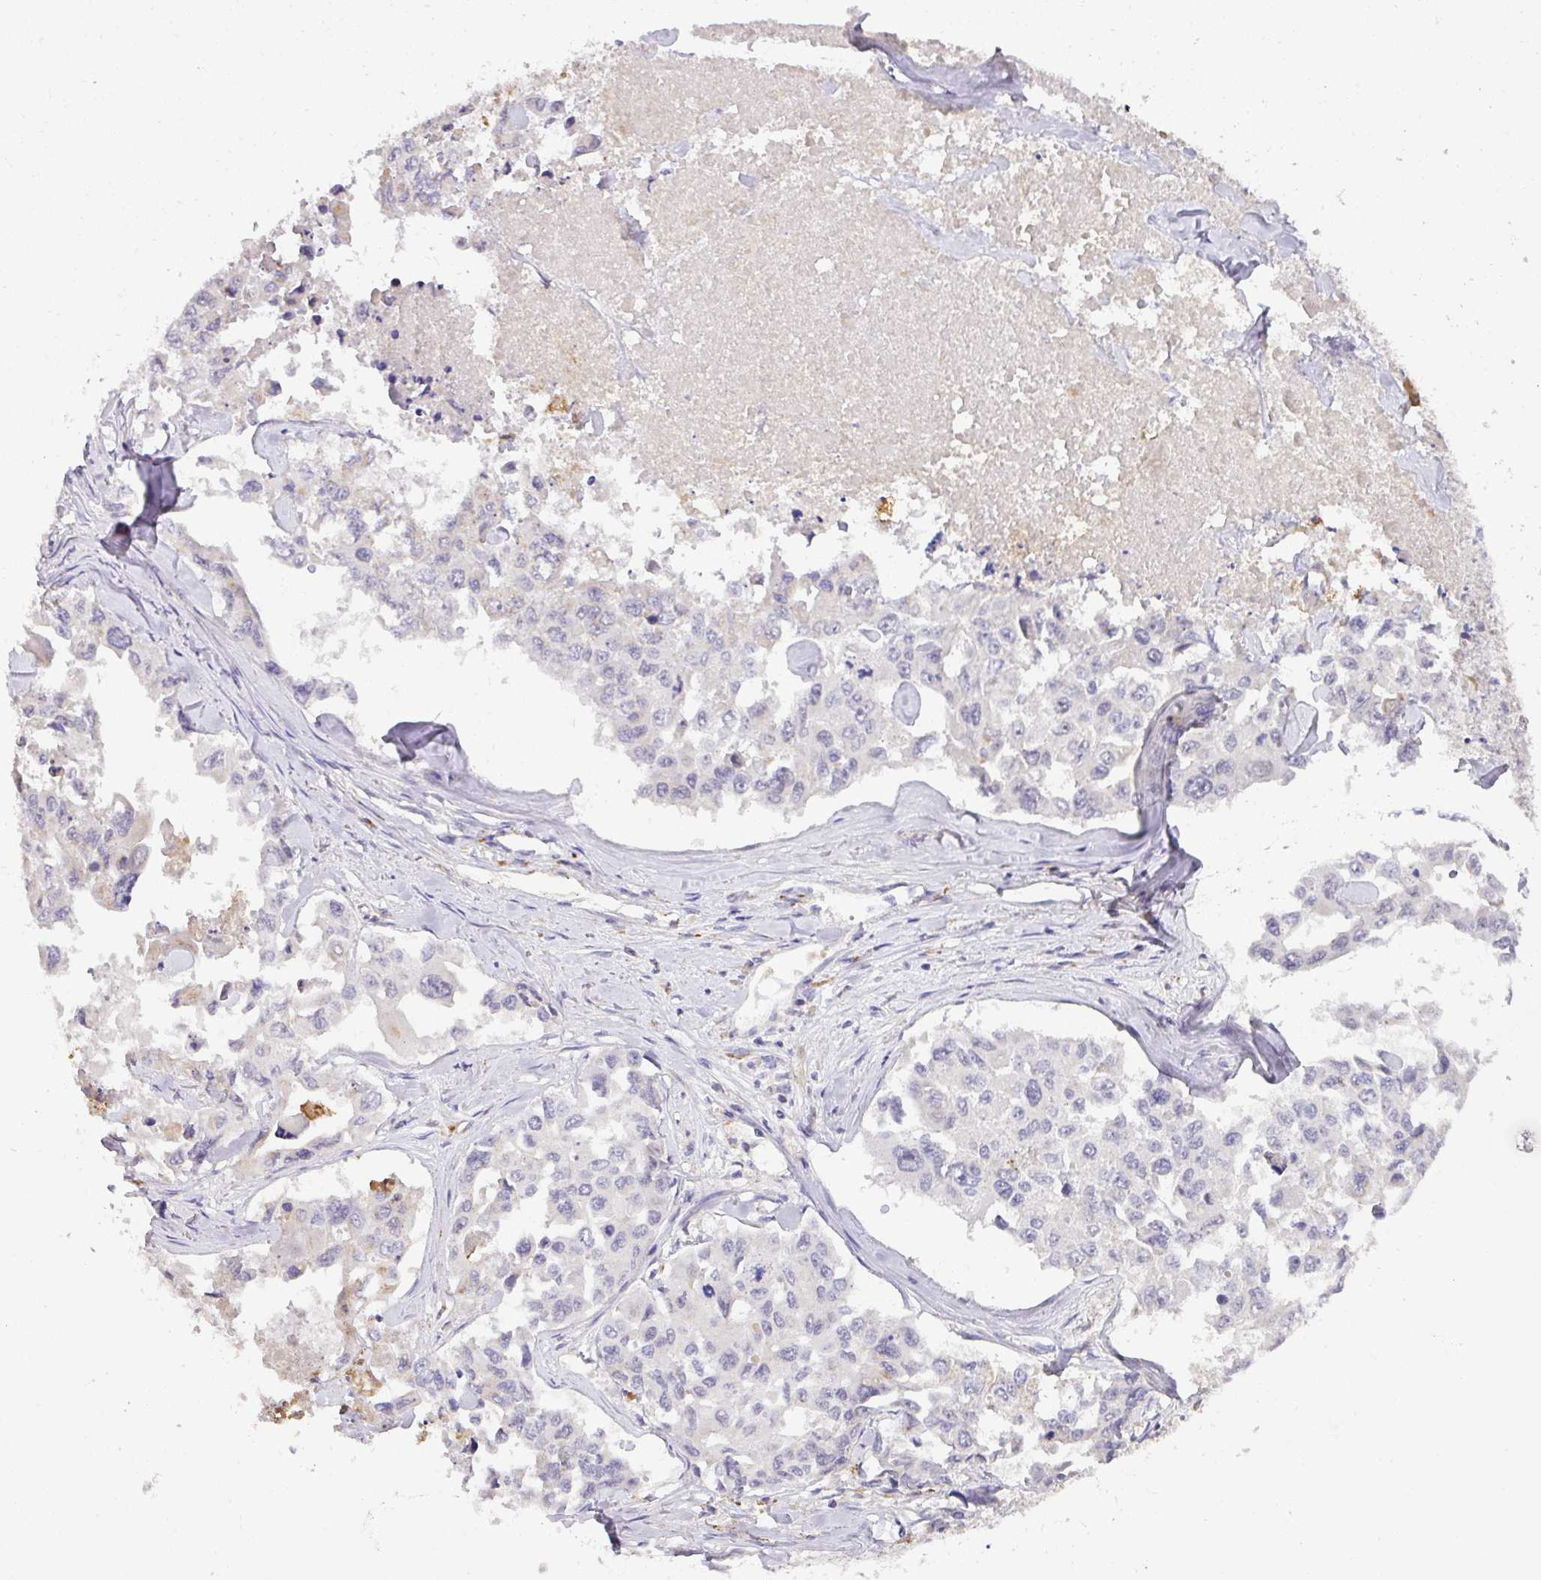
{"staining": {"intensity": "negative", "quantity": "none", "location": "none"}, "tissue": "lung cancer", "cell_type": "Tumor cells", "image_type": "cancer", "snomed": [{"axis": "morphology", "description": "Adenocarcinoma, NOS"}, {"axis": "topography", "description": "Lung"}], "caption": "This is an immunohistochemistry image of human adenocarcinoma (lung). There is no expression in tumor cells.", "gene": "GCNT7", "patient": {"sex": "male", "age": 64}}